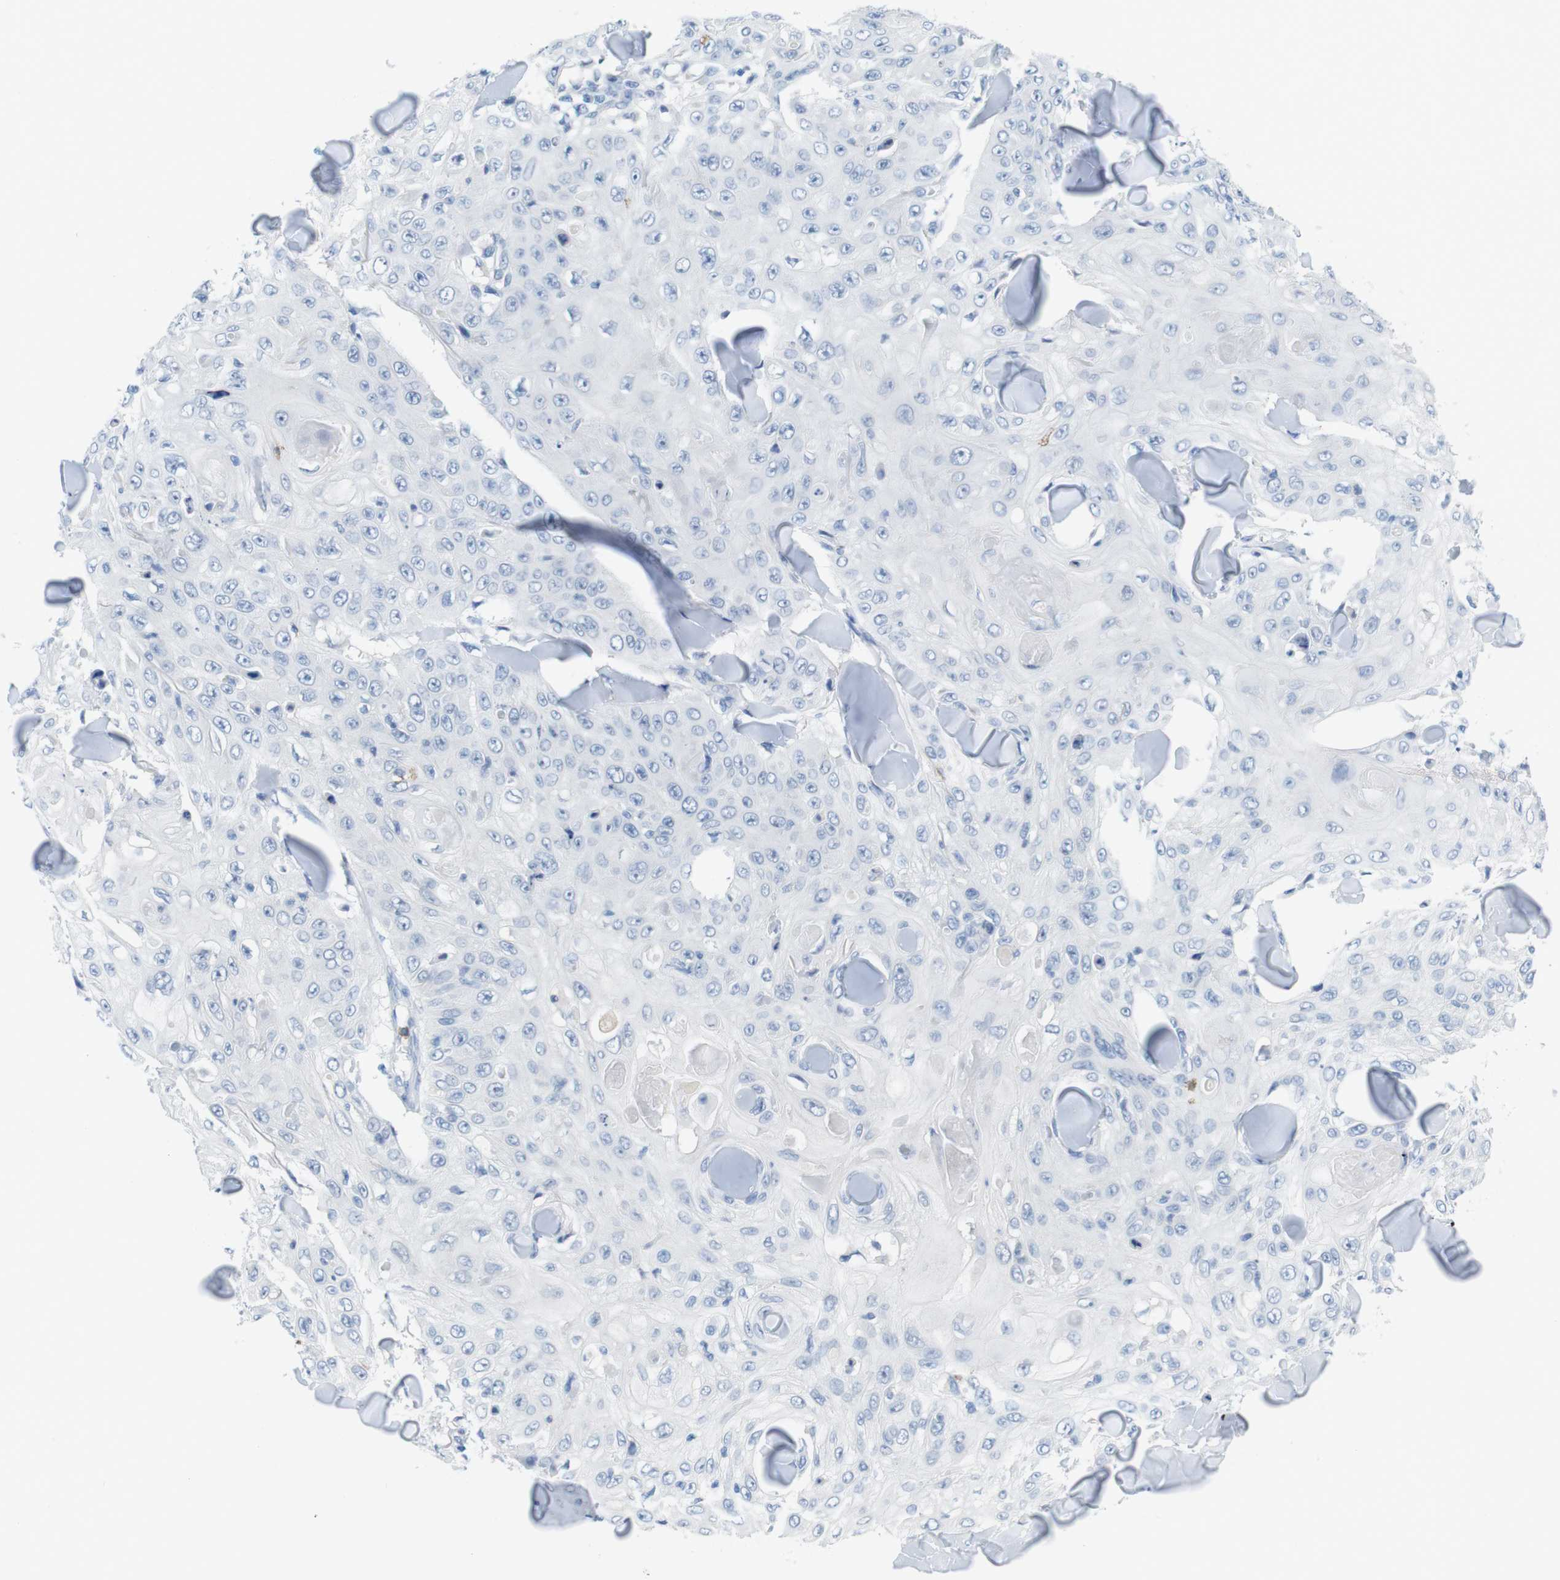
{"staining": {"intensity": "negative", "quantity": "none", "location": "none"}, "tissue": "skin cancer", "cell_type": "Tumor cells", "image_type": "cancer", "snomed": [{"axis": "morphology", "description": "Squamous cell carcinoma, NOS"}, {"axis": "topography", "description": "Skin"}], "caption": "This is an immunohistochemistry (IHC) image of skin cancer. There is no expression in tumor cells.", "gene": "CD5", "patient": {"sex": "male", "age": 86}}